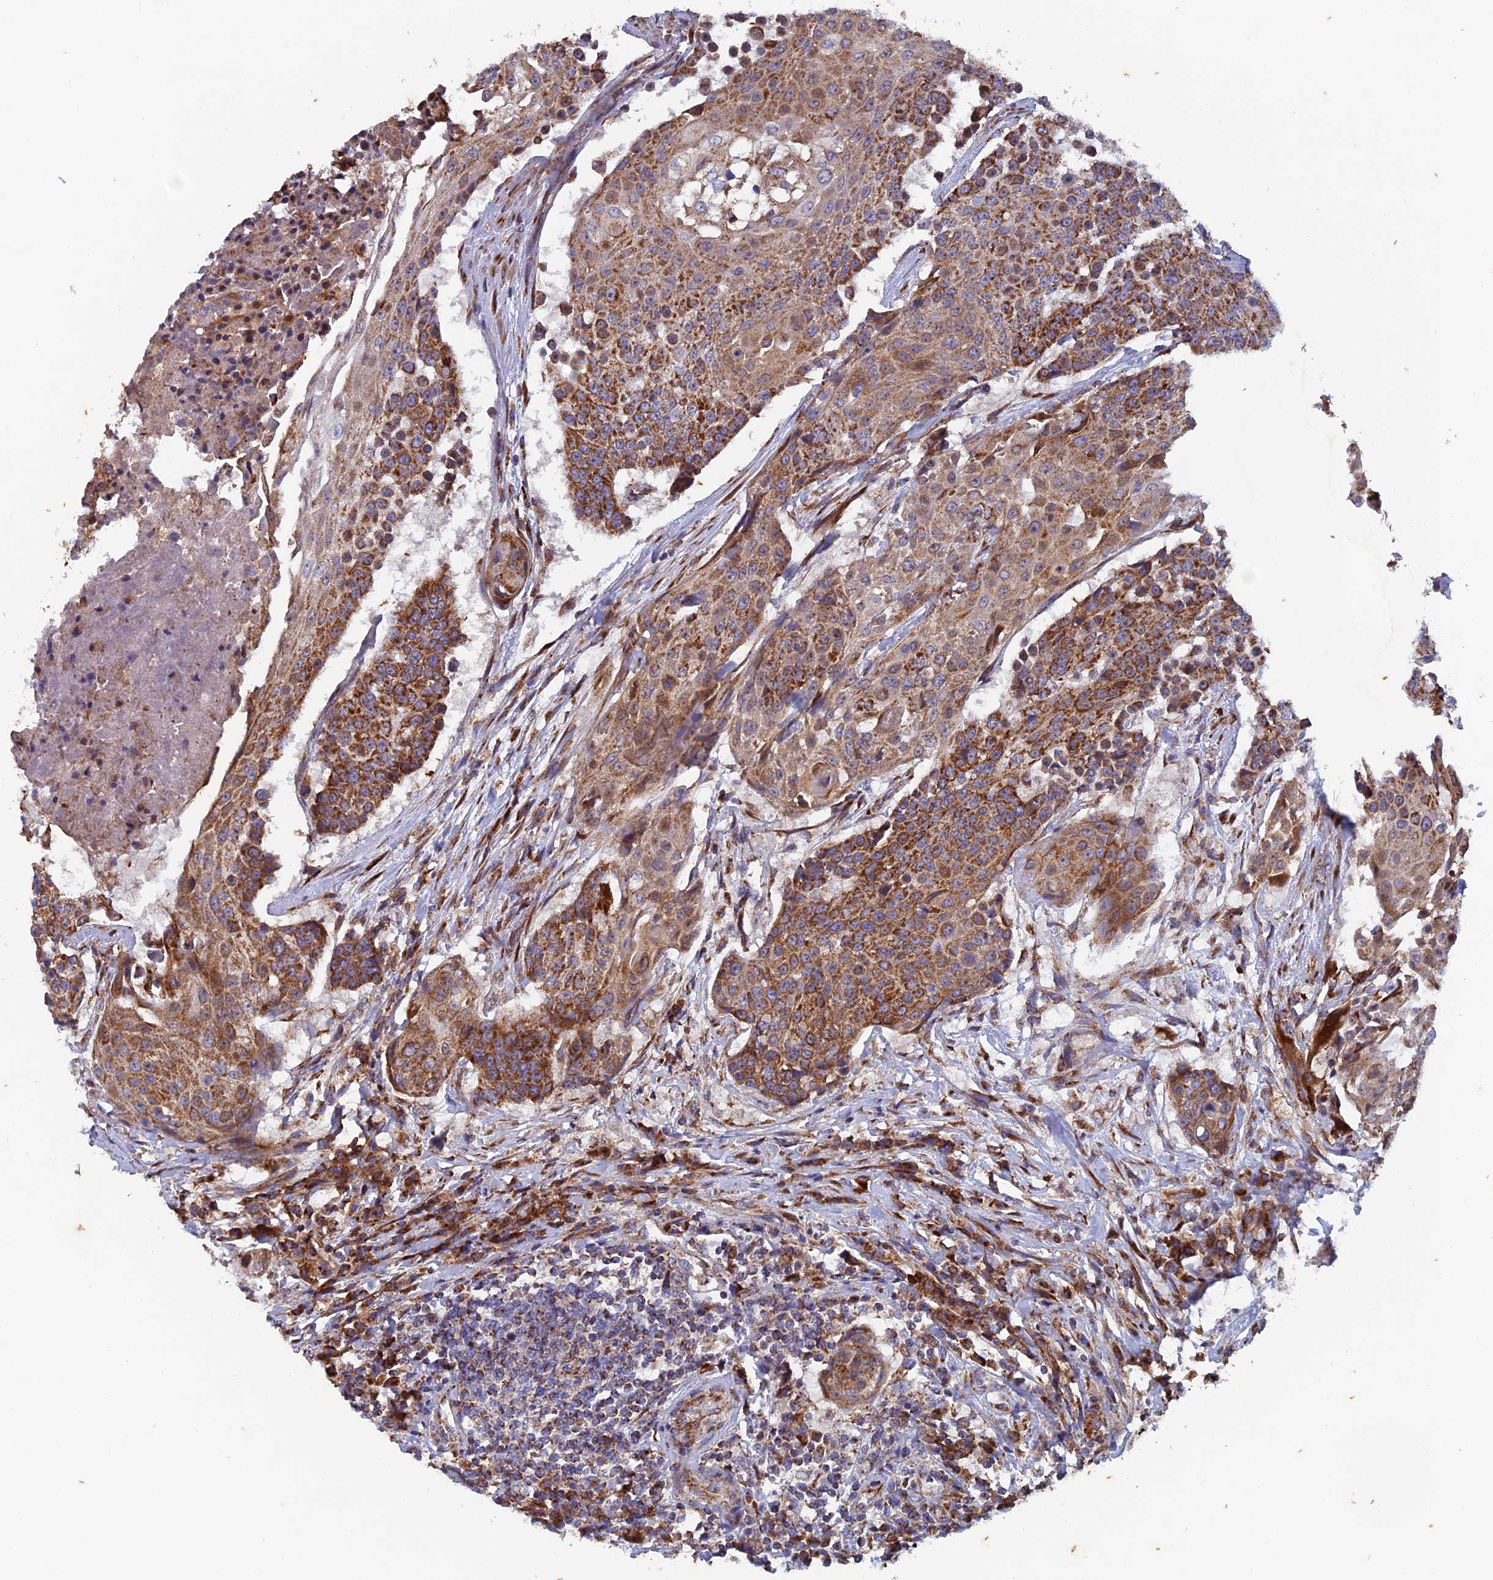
{"staining": {"intensity": "moderate", "quantity": ">75%", "location": "cytoplasmic/membranous"}, "tissue": "urothelial cancer", "cell_type": "Tumor cells", "image_type": "cancer", "snomed": [{"axis": "morphology", "description": "Urothelial carcinoma, High grade"}, {"axis": "topography", "description": "Urinary bladder"}], "caption": "Immunohistochemistry (IHC) of urothelial cancer exhibits medium levels of moderate cytoplasmic/membranous positivity in about >75% of tumor cells.", "gene": "AP4S1", "patient": {"sex": "female", "age": 63}}